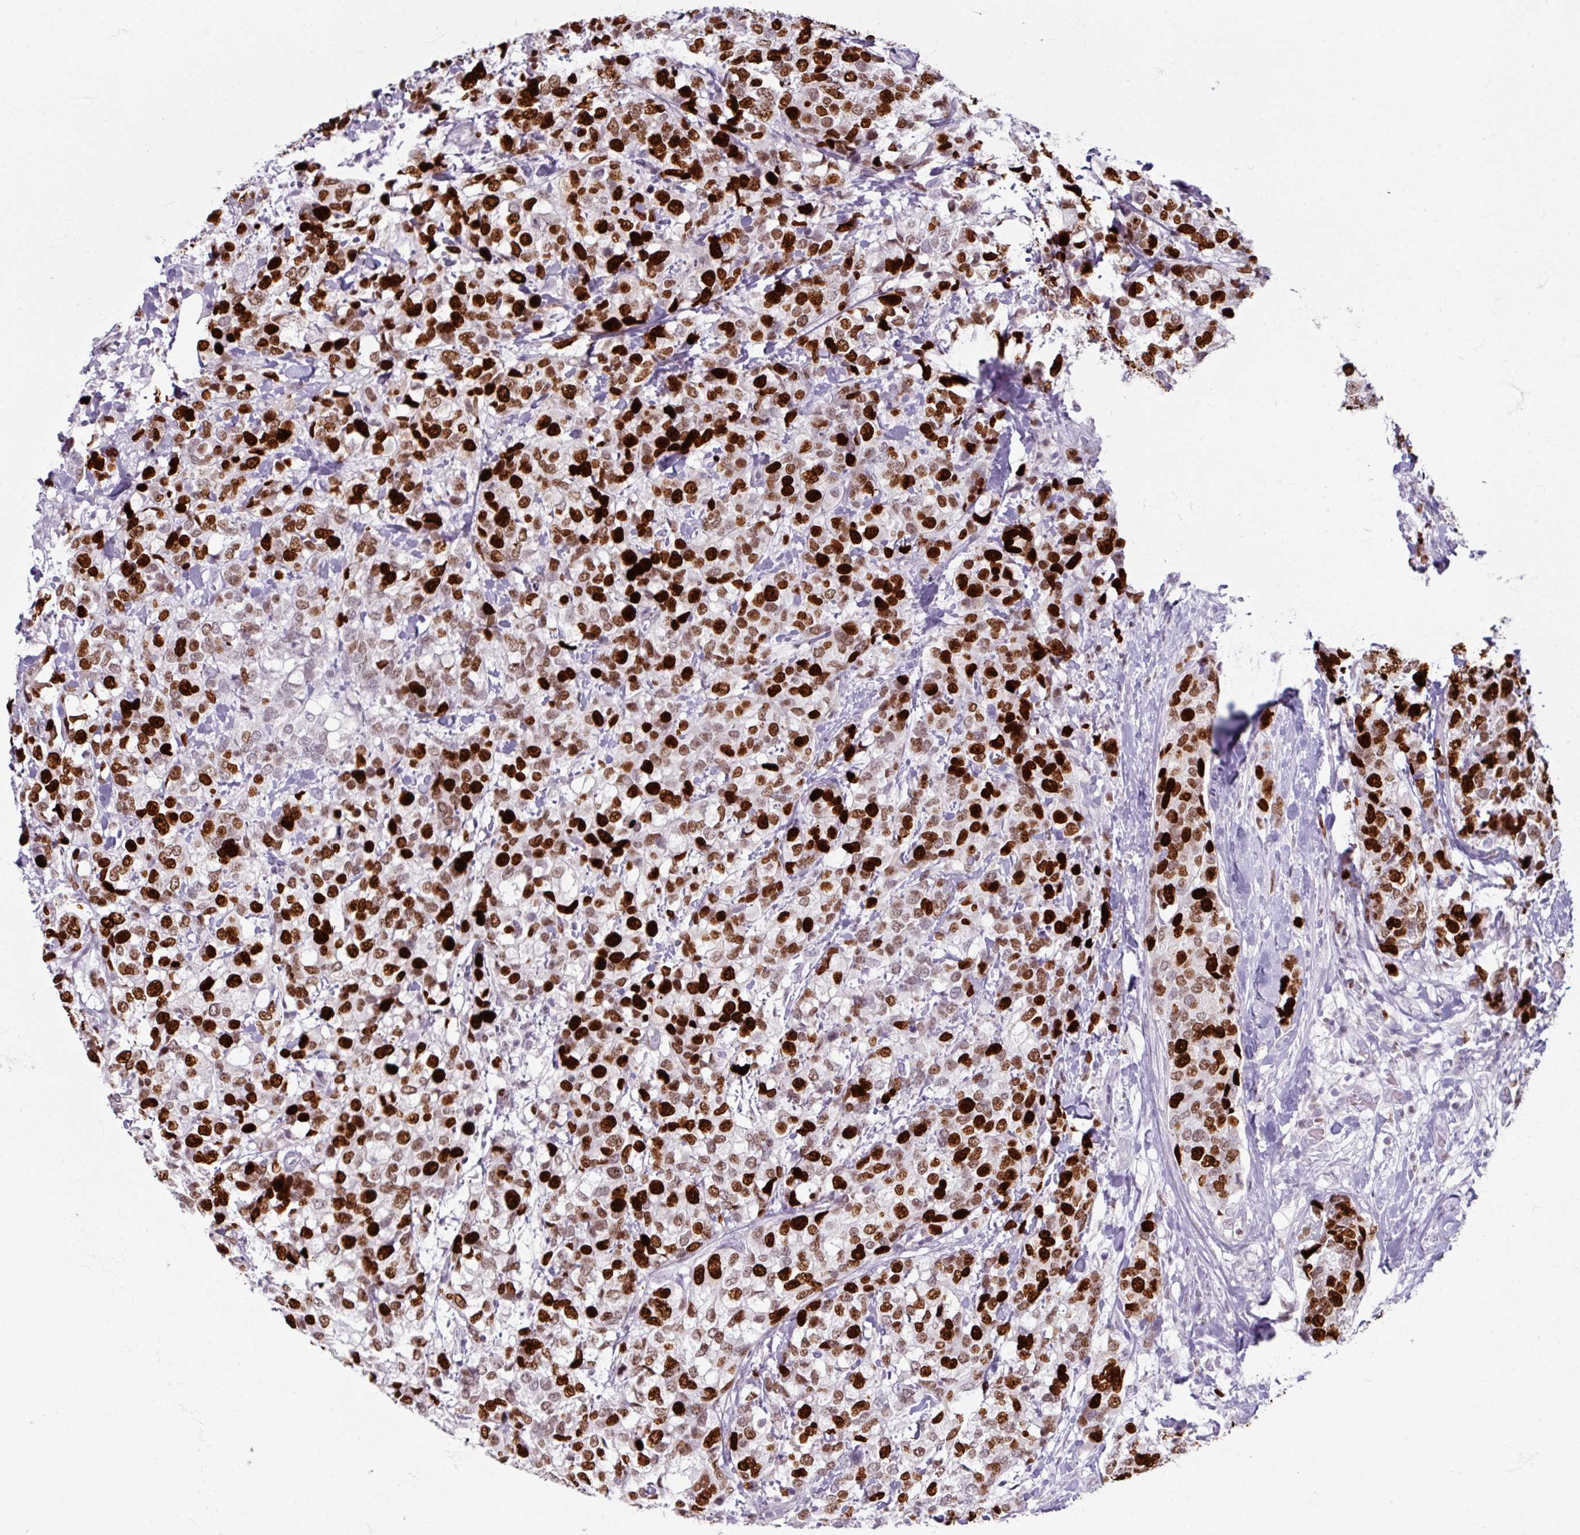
{"staining": {"intensity": "strong", "quantity": "25%-75%", "location": "nuclear"}, "tissue": "breast cancer", "cell_type": "Tumor cells", "image_type": "cancer", "snomed": [{"axis": "morphology", "description": "Lobular carcinoma"}, {"axis": "topography", "description": "Breast"}], "caption": "Protein expression analysis of human lobular carcinoma (breast) reveals strong nuclear staining in about 25%-75% of tumor cells. (DAB (3,3'-diaminobenzidine) = brown stain, brightfield microscopy at high magnification).", "gene": "ATAD2", "patient": {"sex": "female", "age": 59}}